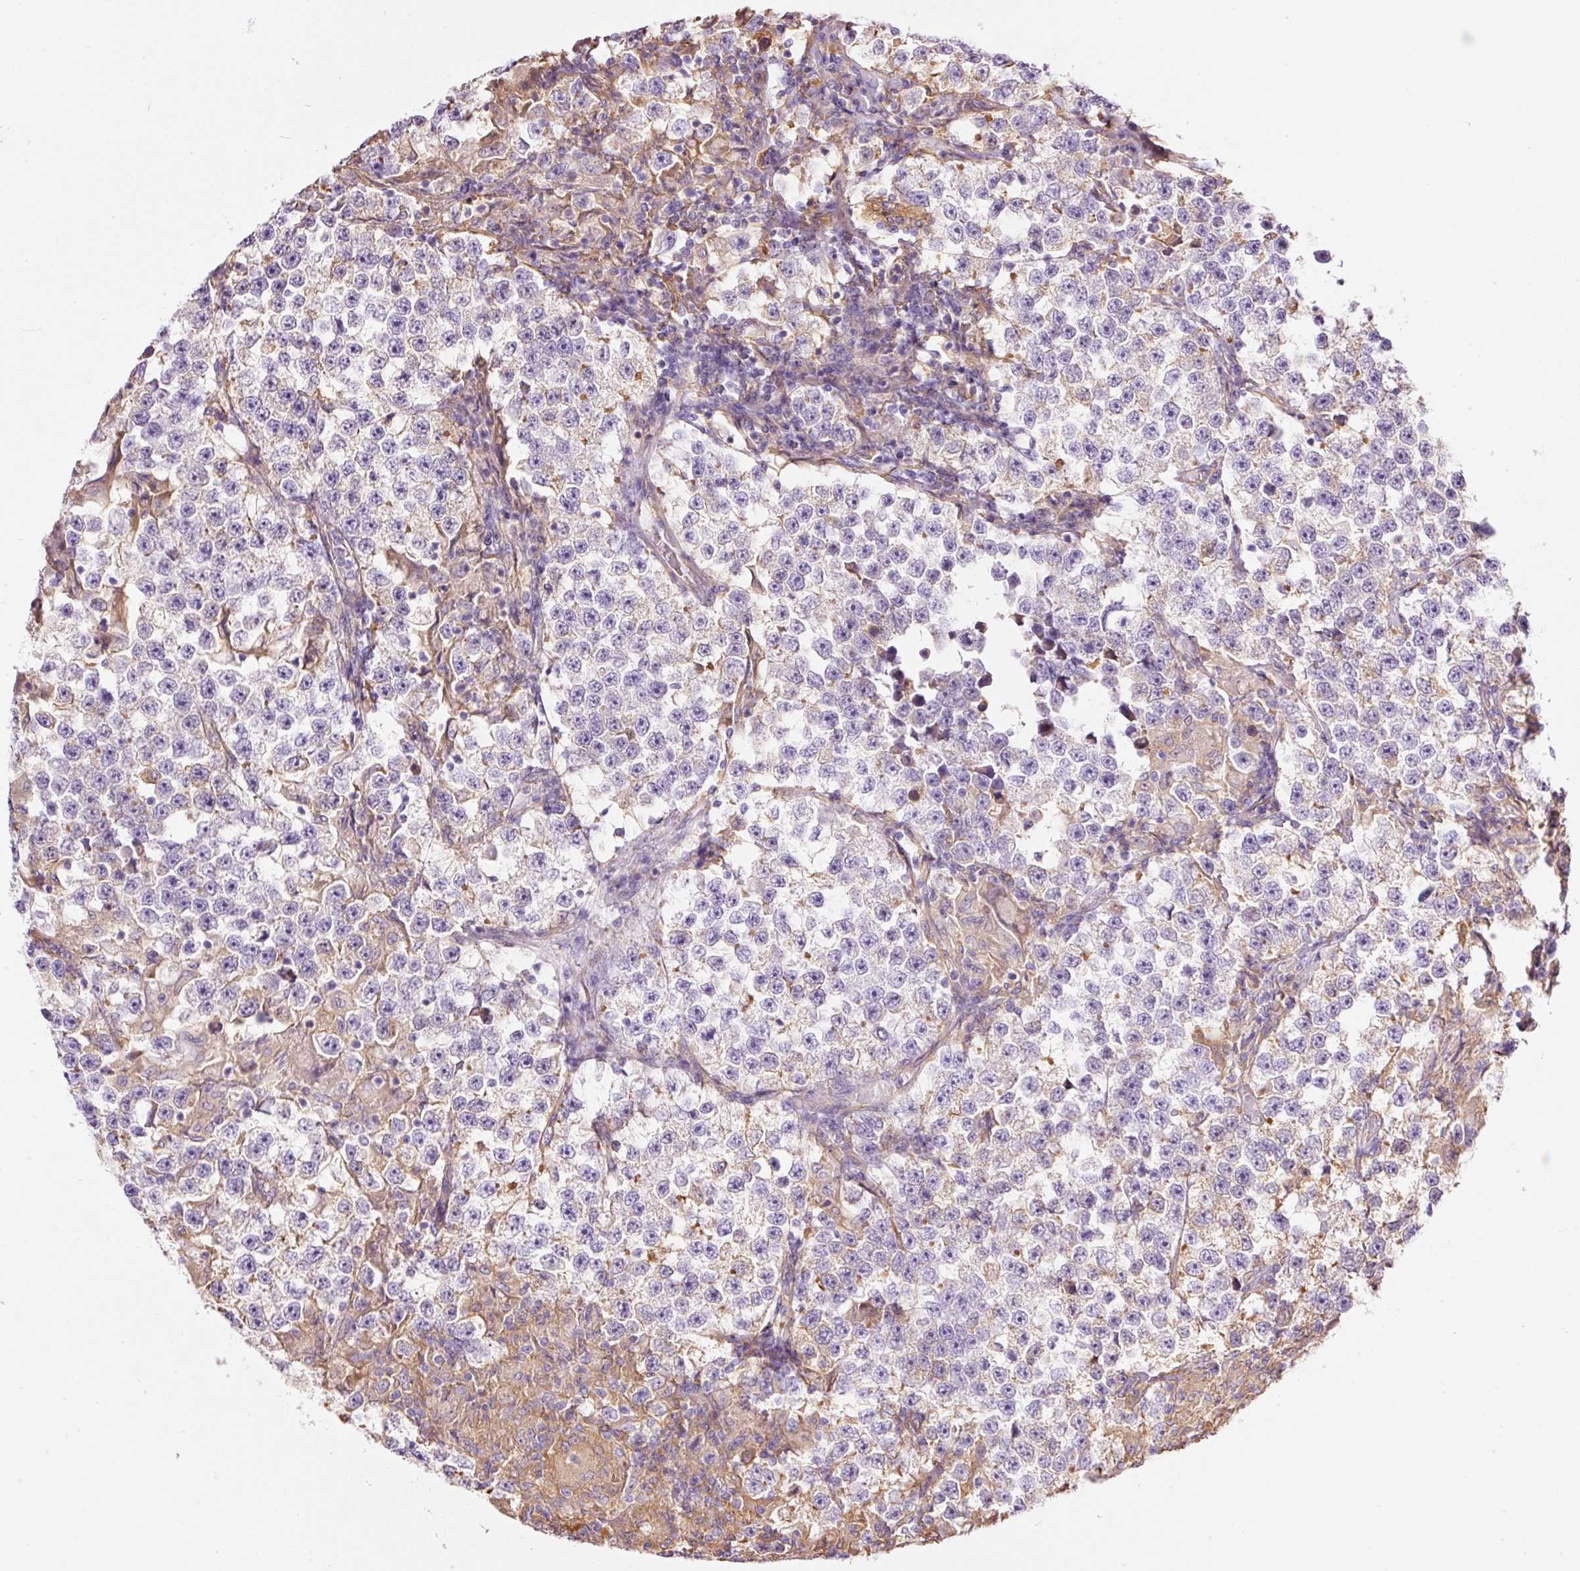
{"staining": {"intensity": "negative", "quantity": "none", "location": "none"}, "tissue": "testis cancer", "cell_type": "Tumor cells", "image_type": "cancer", "snomed": [{"axis": "morphology", "description": "Seminoma, NOS"}, {"axis": "topography", "description": "Testis"}], "caption": "A high-resolution histopathology image shows immunohistochemistry (IHC) staining of seminoma (testis), which reveals no significant staining in tumor cells.", "gene": "IL10RB", "patient": {"sex": "male", "age": 46}}